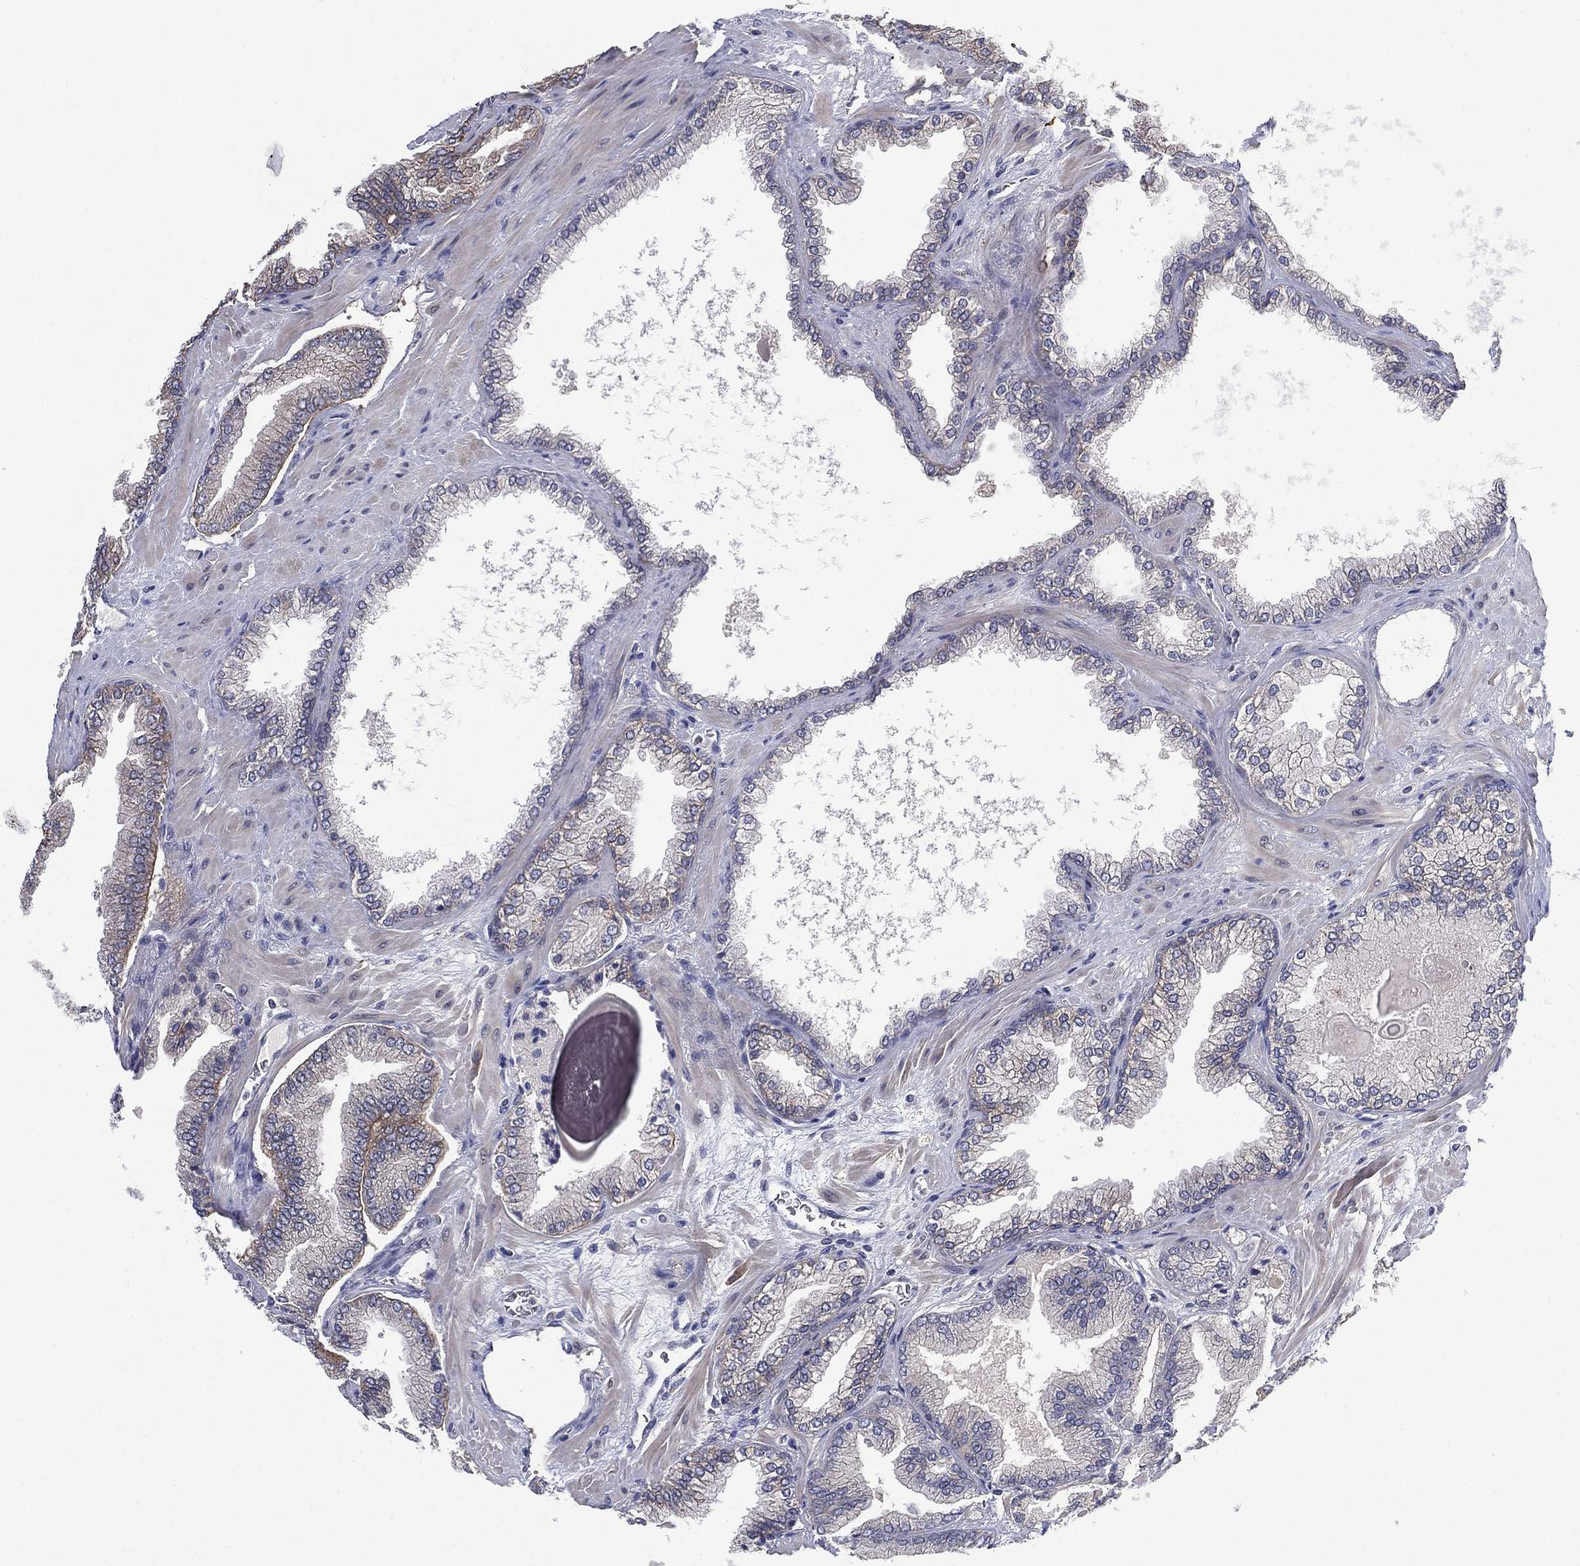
{"staining": {"intensity": "weak", "quantity": "<25%", "location": "cytoplasmic/membranous"}, "tissue": "prostate cancer", "cell_type": "Tumor cells", "image_type": "cancer", "snomed": [{"axis": "morphology", "description": "Adenocarcinoma, Low grade"}, {"axis": "topography", "description": "Prostate"}], "caption": "This is an IHC histopathology image of prostate cancer (adenocarcinoma (low-grade)). There is no expression in tumor cells.", "gene": "MPP7", "patient": {"sex": "male", "age": 72}}